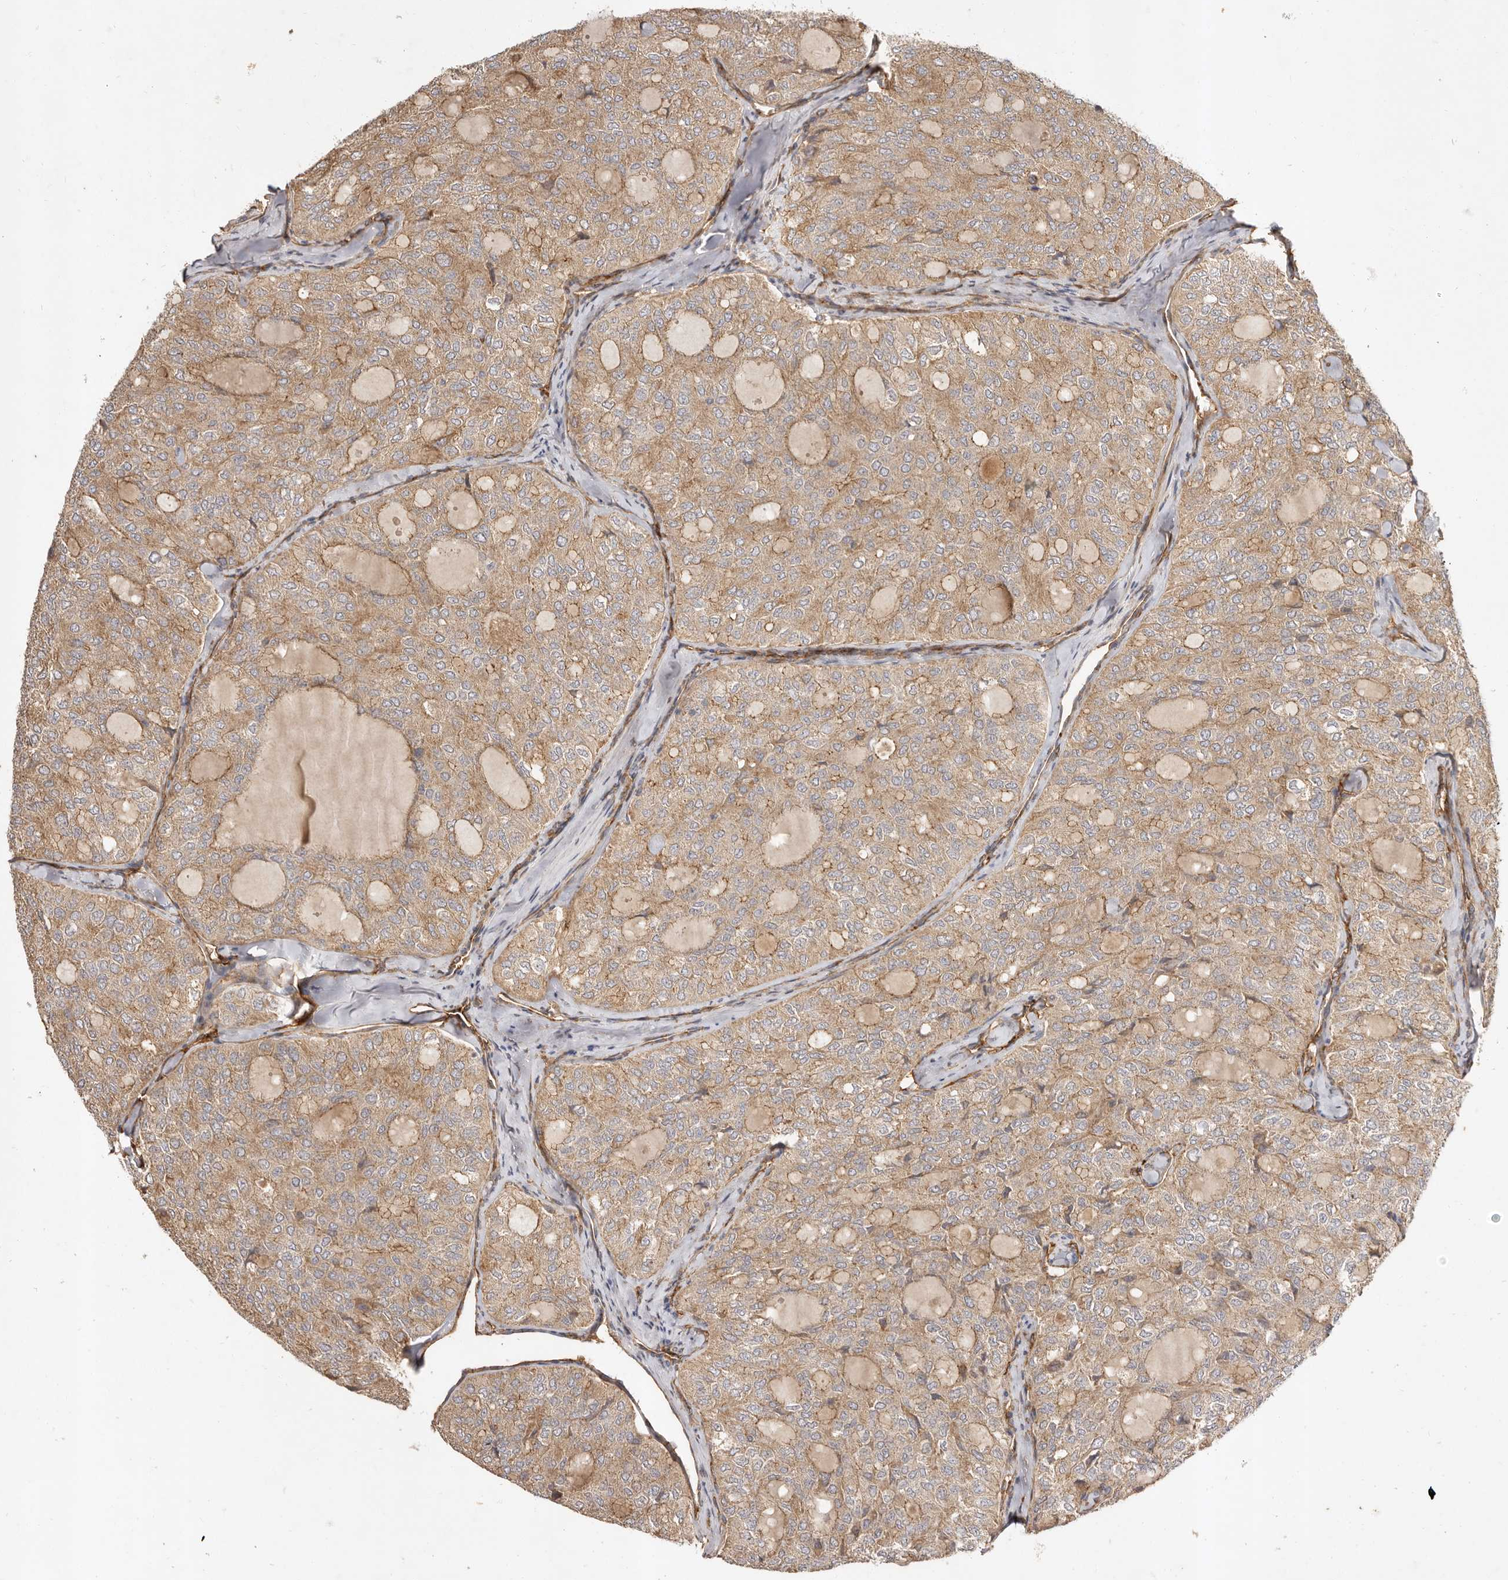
{"staining": {"intensity": "moderate", "quantity": ">75%", "location": "cytoplasmic/membranous"}, "tissue": "thyroid cancer", "cell_type": "Tumor cells", "image_type": "cancer", "snomed": [{"axis": "morphology", "description": "Follicular adenoma carcinoma, NOS"}, {"axis": "topography", "description": "Thyroid gland"}], "caption": "Thyroid cancer stained with immunohistochemistry exhibits moderate cytoplasmic/membranous positivity in about >75% of tumor cells.", "gene": "ADAMTS9", "patient": {"sex": "male", "age": 75}}